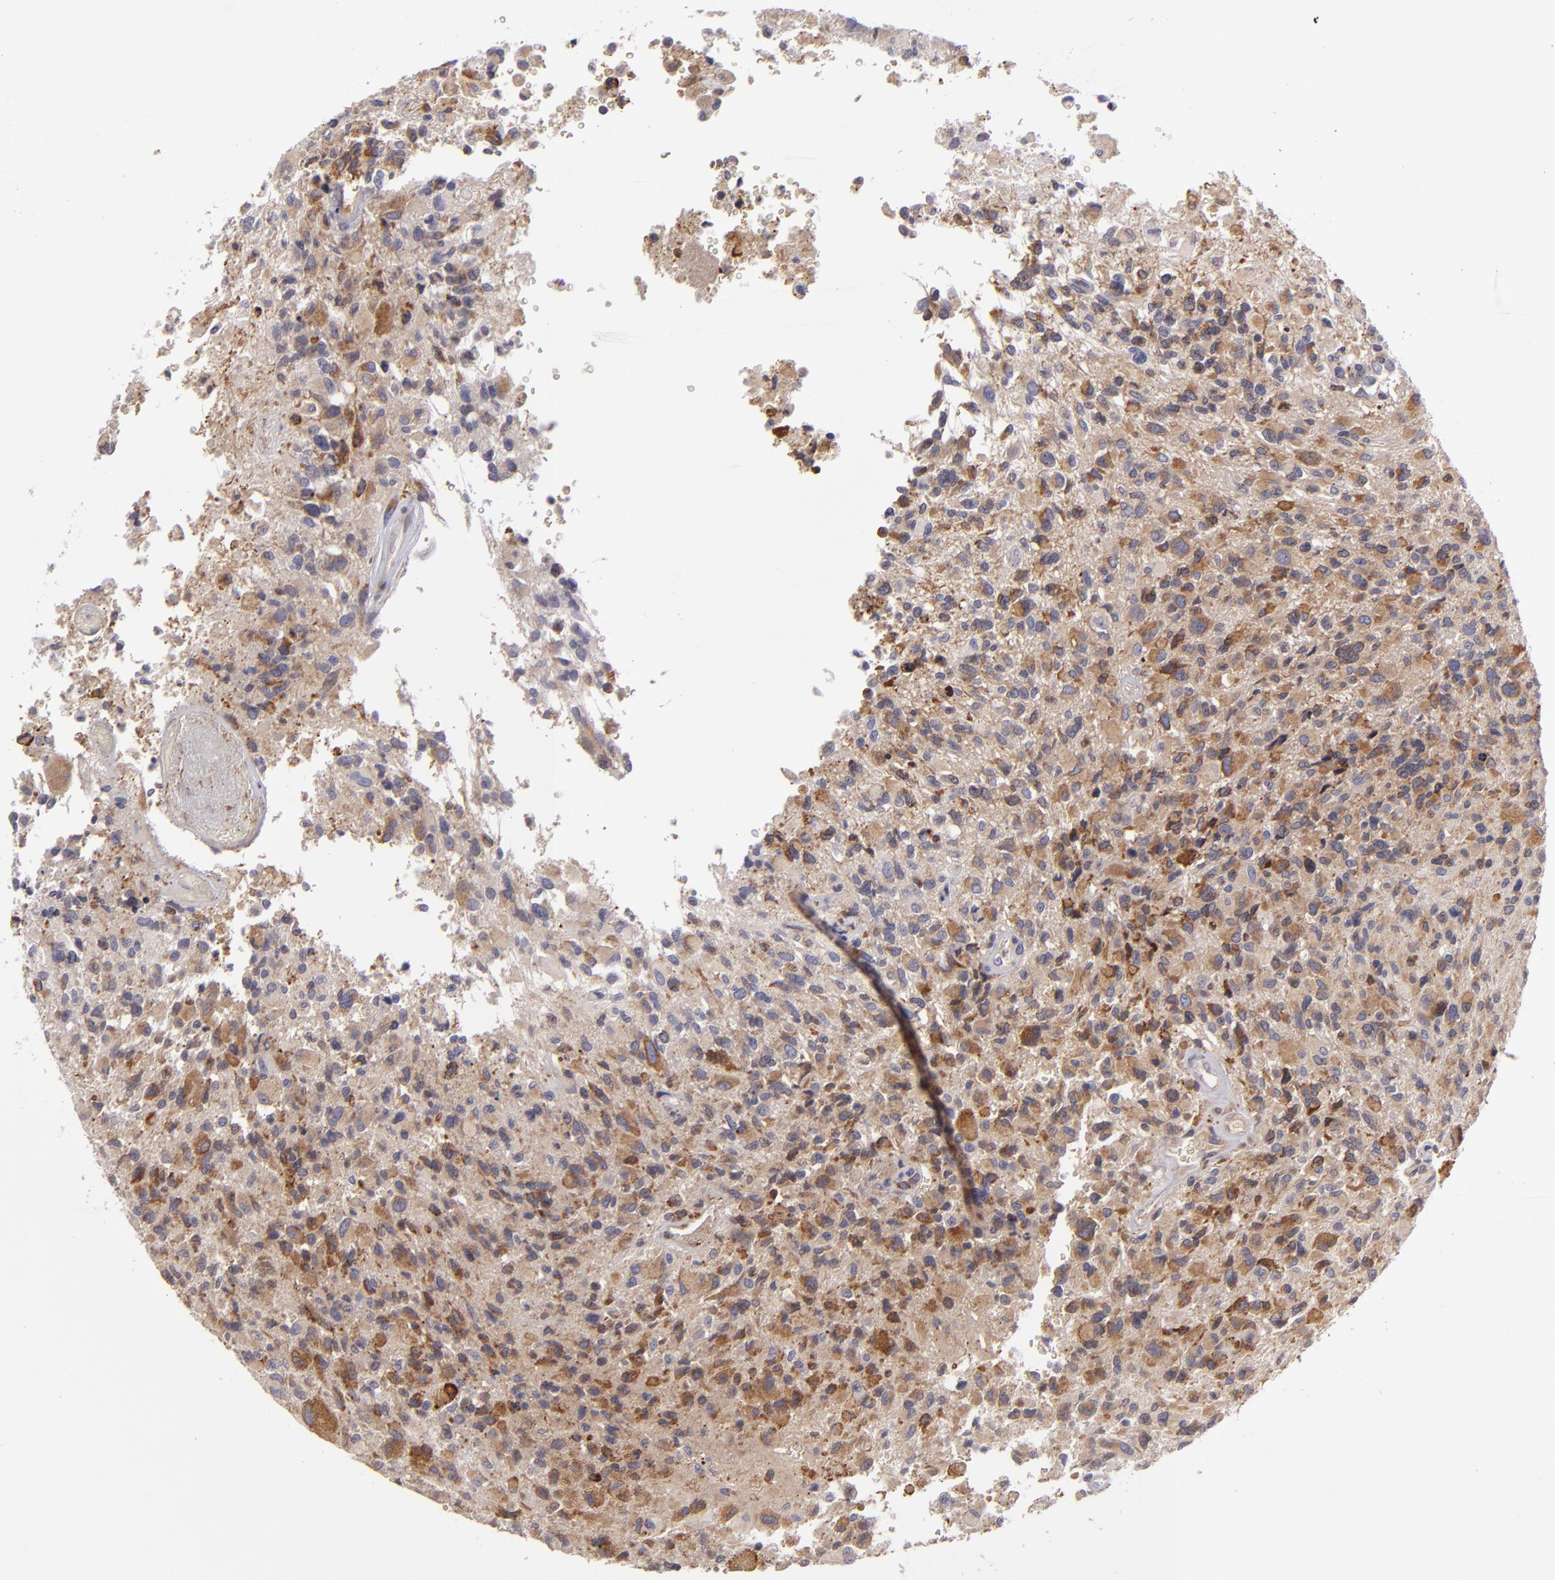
{"staining": {"intensity": "moderate", "quantity": ">75%", "location": "cytoplasmic/membranous"}, "tissue": "glioma", "cell_type": "Tumor cells", "image_type": "cancer", "snomed": [{"axis": "morphology", "description": "Glioma, malignant, High grade"}, {"axis": "topography", "description": "Brain"}], "caption": "Protein analysis of glioma tissue demonstrates moderate cytoplasmic/membranous positivity in about >75% of tumor cells. (IHC, brightfield microscopy, high magnification).", "gene": "CFB", "patient": {"sex": "male", "age": 69}}